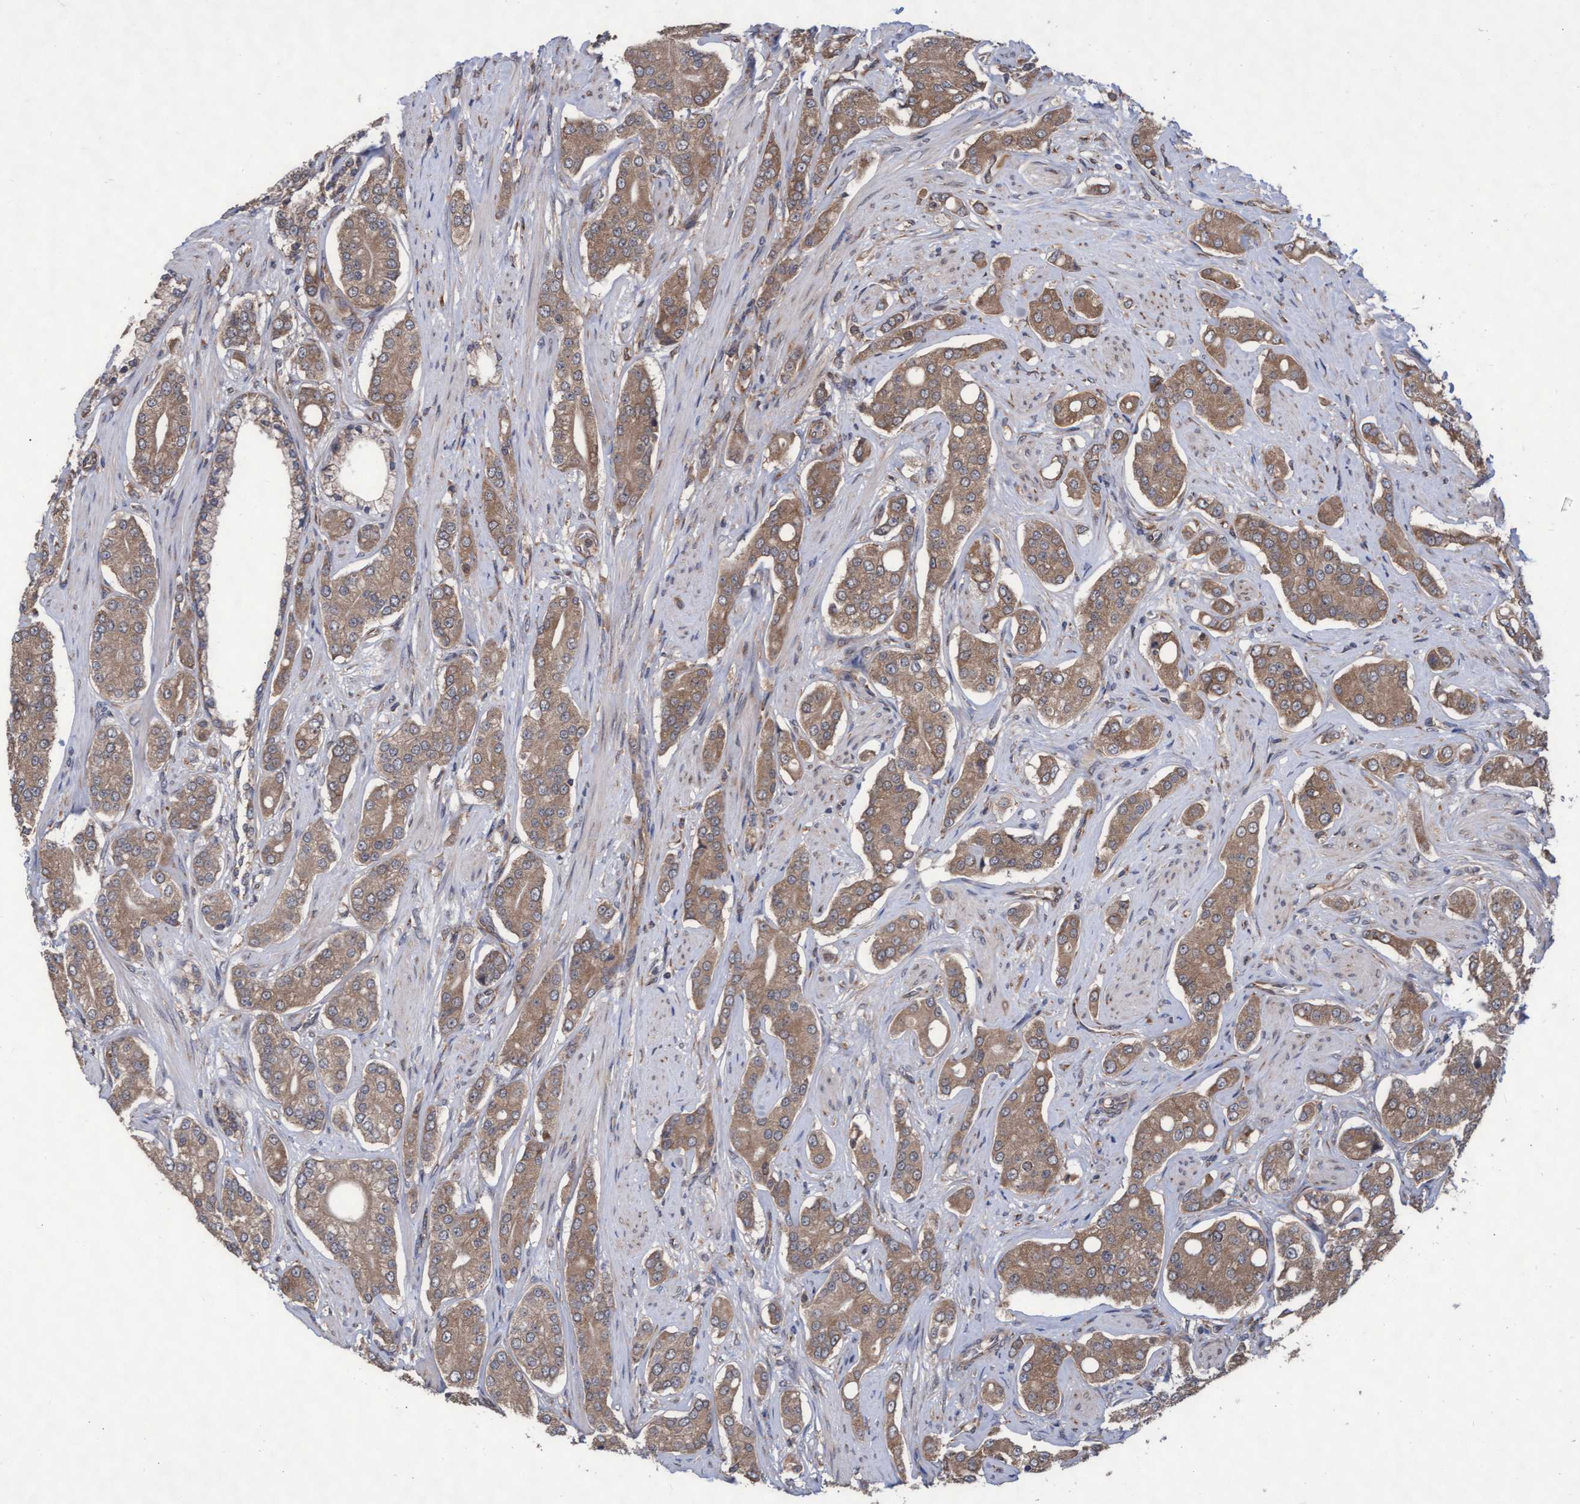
{"staining": {"intensity": "moderate", "quantity": ">75%", "location": "cytoplasmic/membranous"}, "tissue": "prostate cancer", "cell_type": "Tumor cells", "image_type": "cancer", "snomed": [{"axis": "morphology", "description": "Adenocarcinoma, High grade"}, {"axis": "topography", "description": "Prostate"}], "caption": "Immunohistochemical staining of prostate adenocarcinoma (high-grade) demonstrates medium levels of moderate cytoplasmic/membranous protein staining in approximately >75% of tumor cells.", "gene": "ABCF2", "patient": {"sex": "male", "age": 71}}